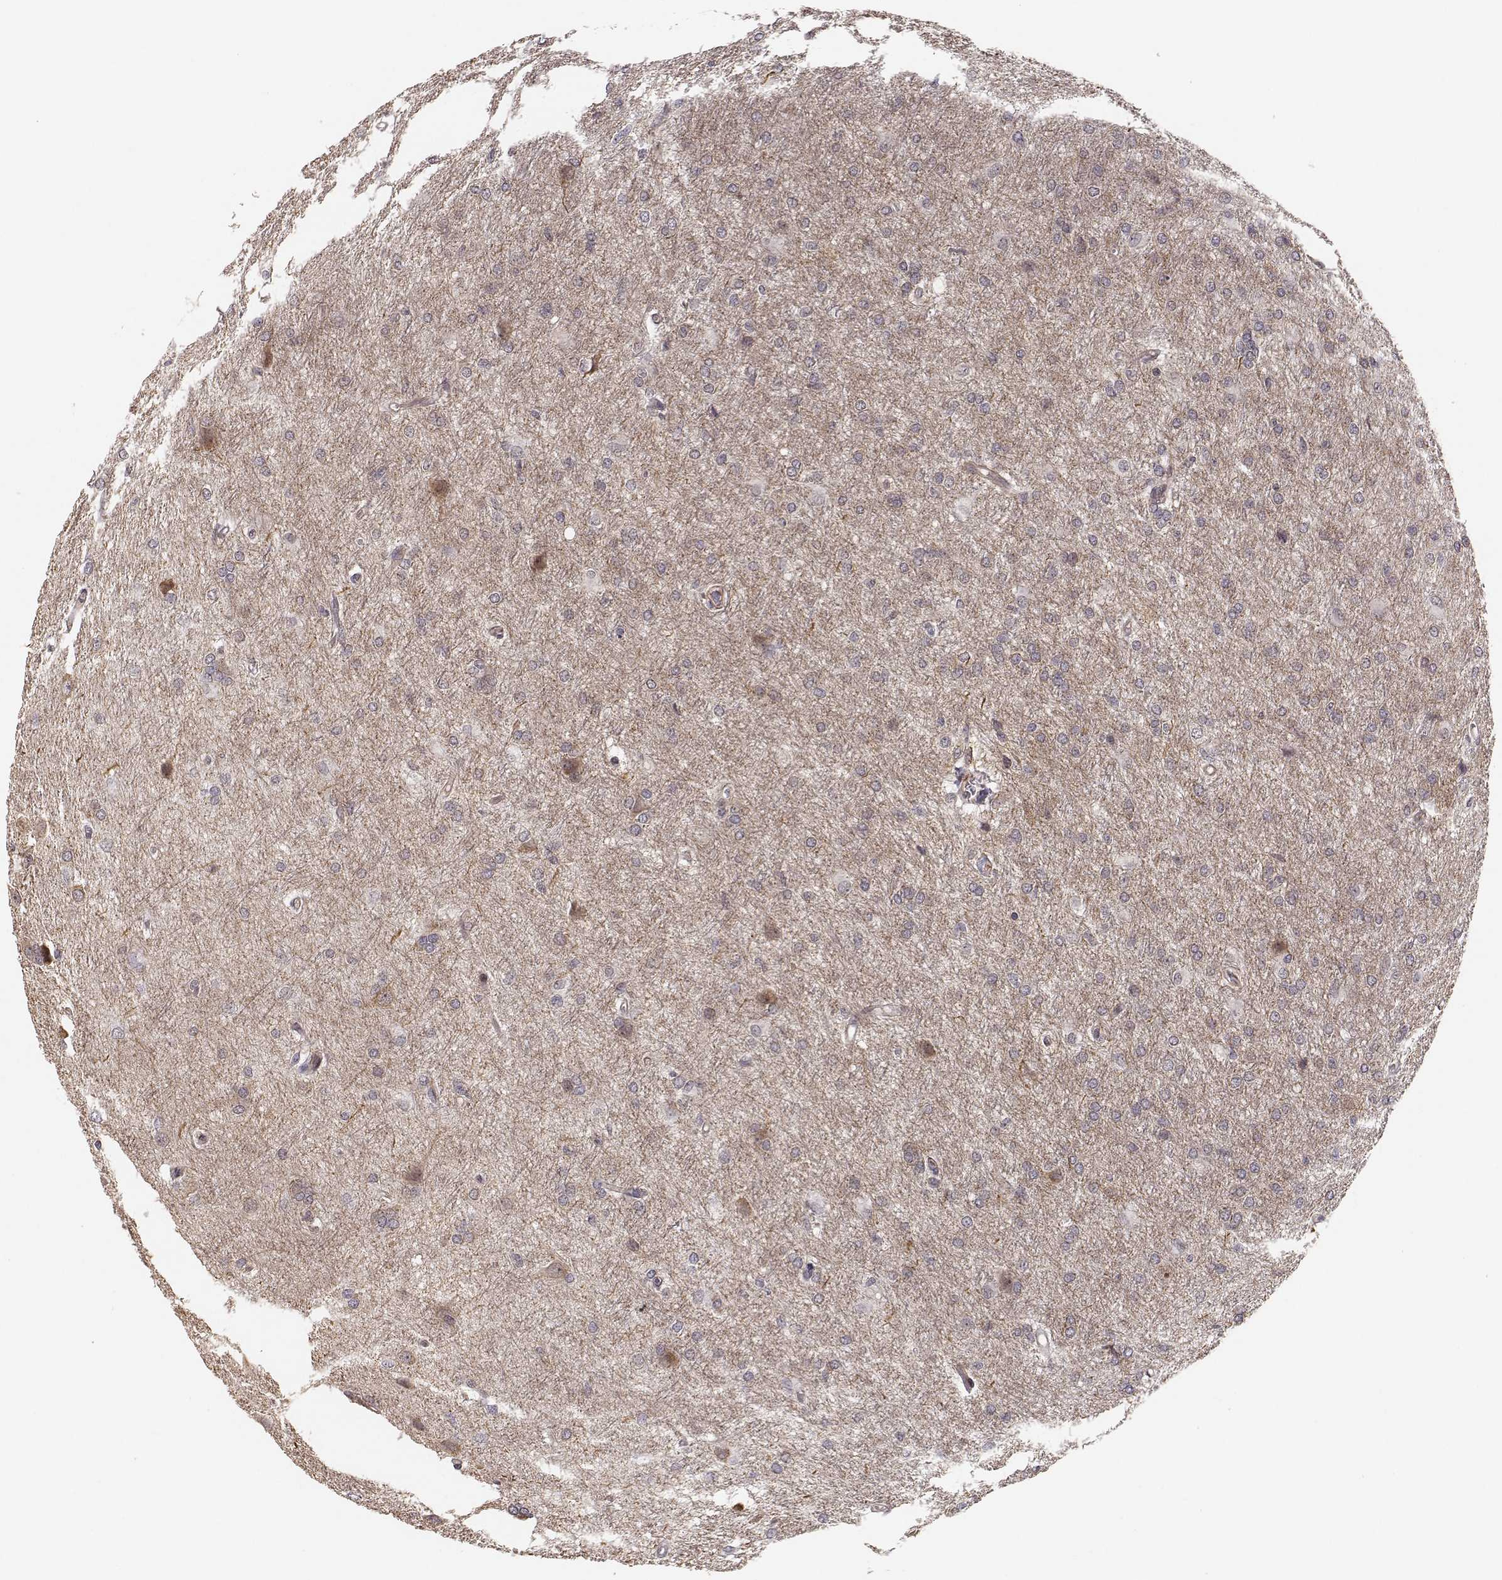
{"staining": {"intensity": "negative", "quantity": "none", "location": "none"}, "tissue": "glioma", "cell_type": "Tumor cells", "image_type": "cancer", "snomed": [{"axis": "morphology", "description": "Glioma, malignant, High grade"}, {"axis": "topography", "description": "Brain"}], "caption": "A micrograph of human high-grade glioma (malignant) is negative for staining in tumor cells.", "gene": "PLEKHG3", "patient": {"sex": "male", "age": 68}}